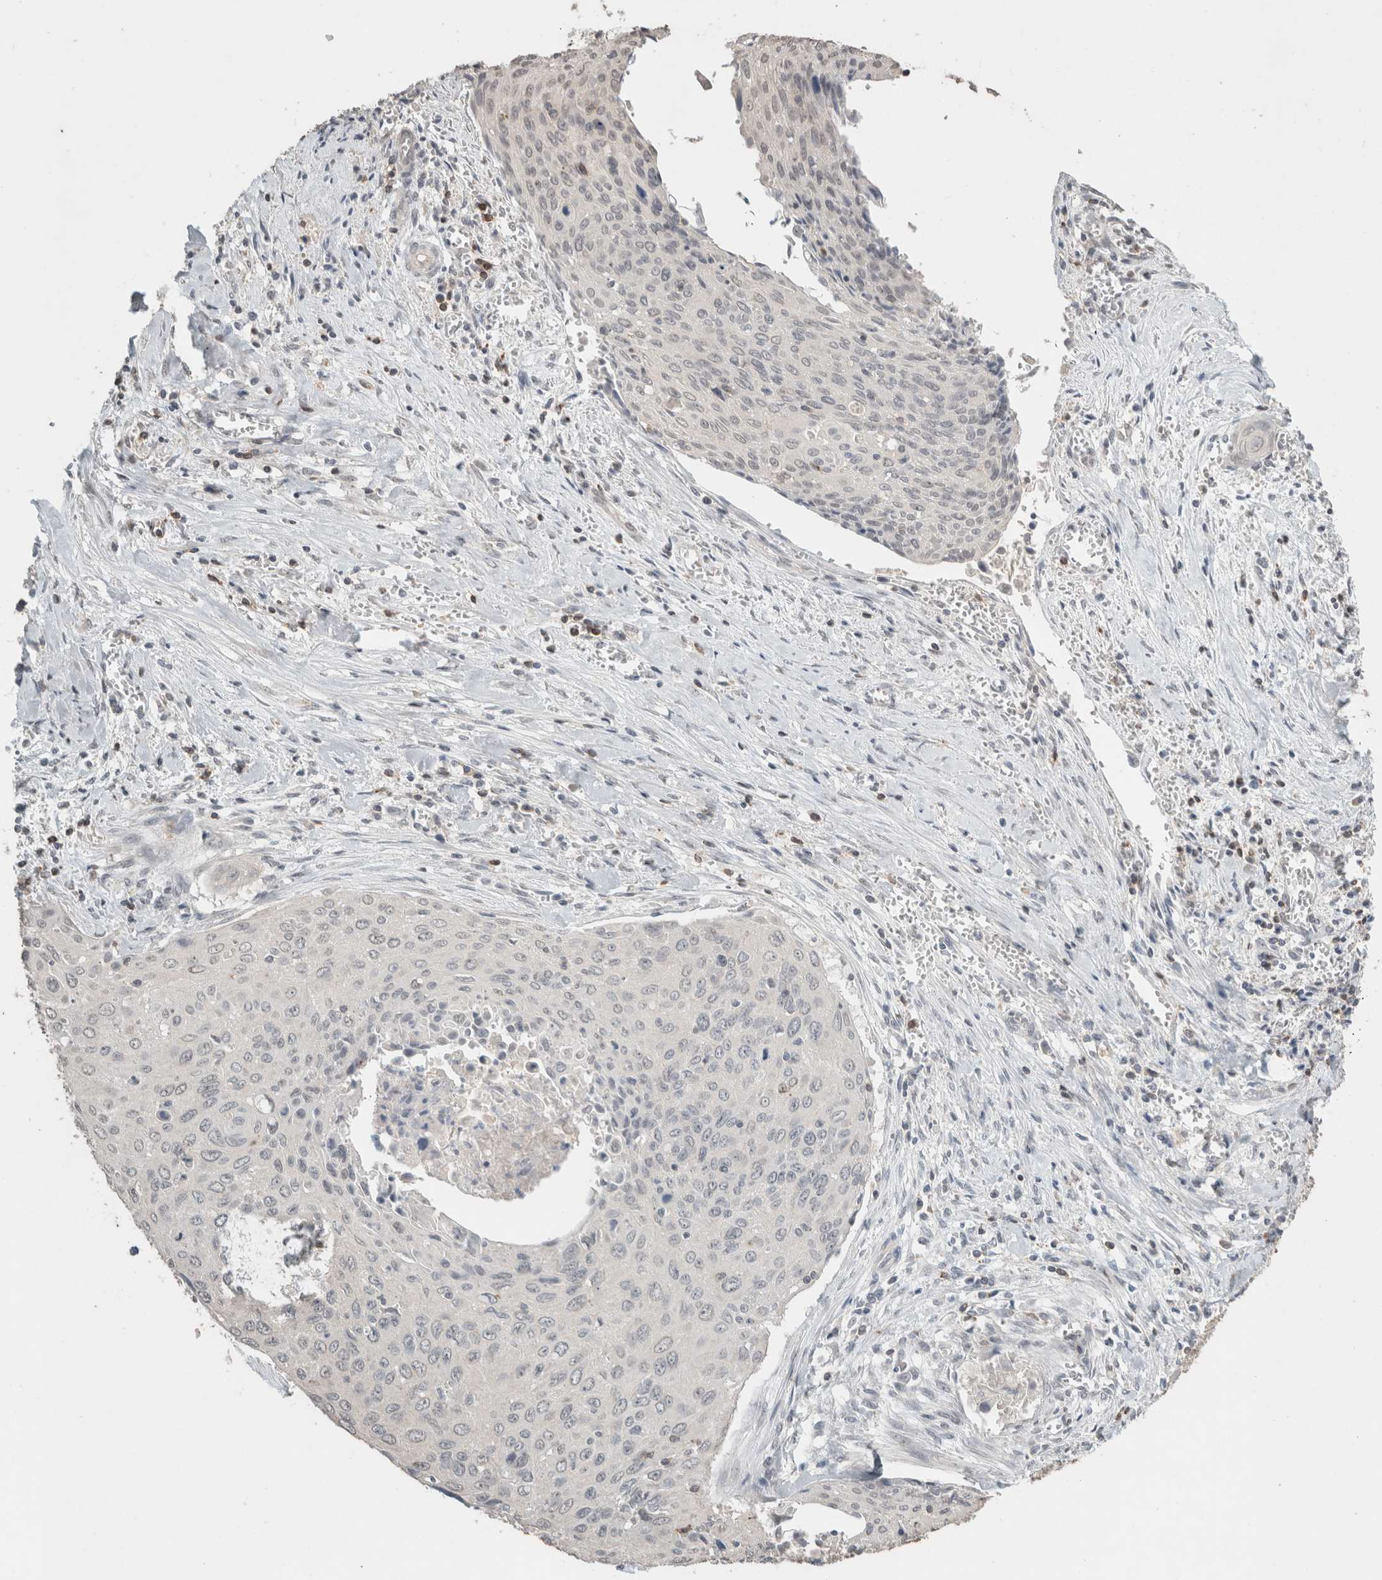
{"staining": {"intensity": "negative", "quantity": "none", "location": "none"}, "tissue": "cervical cancer", "cell_type": "Tumor cells", "image_type": "cancer", "snomed": [{"axis": "morphology", "description": "Squamous cell carcinoma, NOS"}, {"axis": "topography", "description": "Cervix"}], "caption": "An immunohistochemistry image of squamous cell carcinoma (cervical) is shown. There is no staining in tumor cells of squamous cell carcinoma (cervical). (DAB immunohistochemistry (IHC), high magnification).", "gene": "TRAT1", "patient": {"sex": "female", "age": 55}}